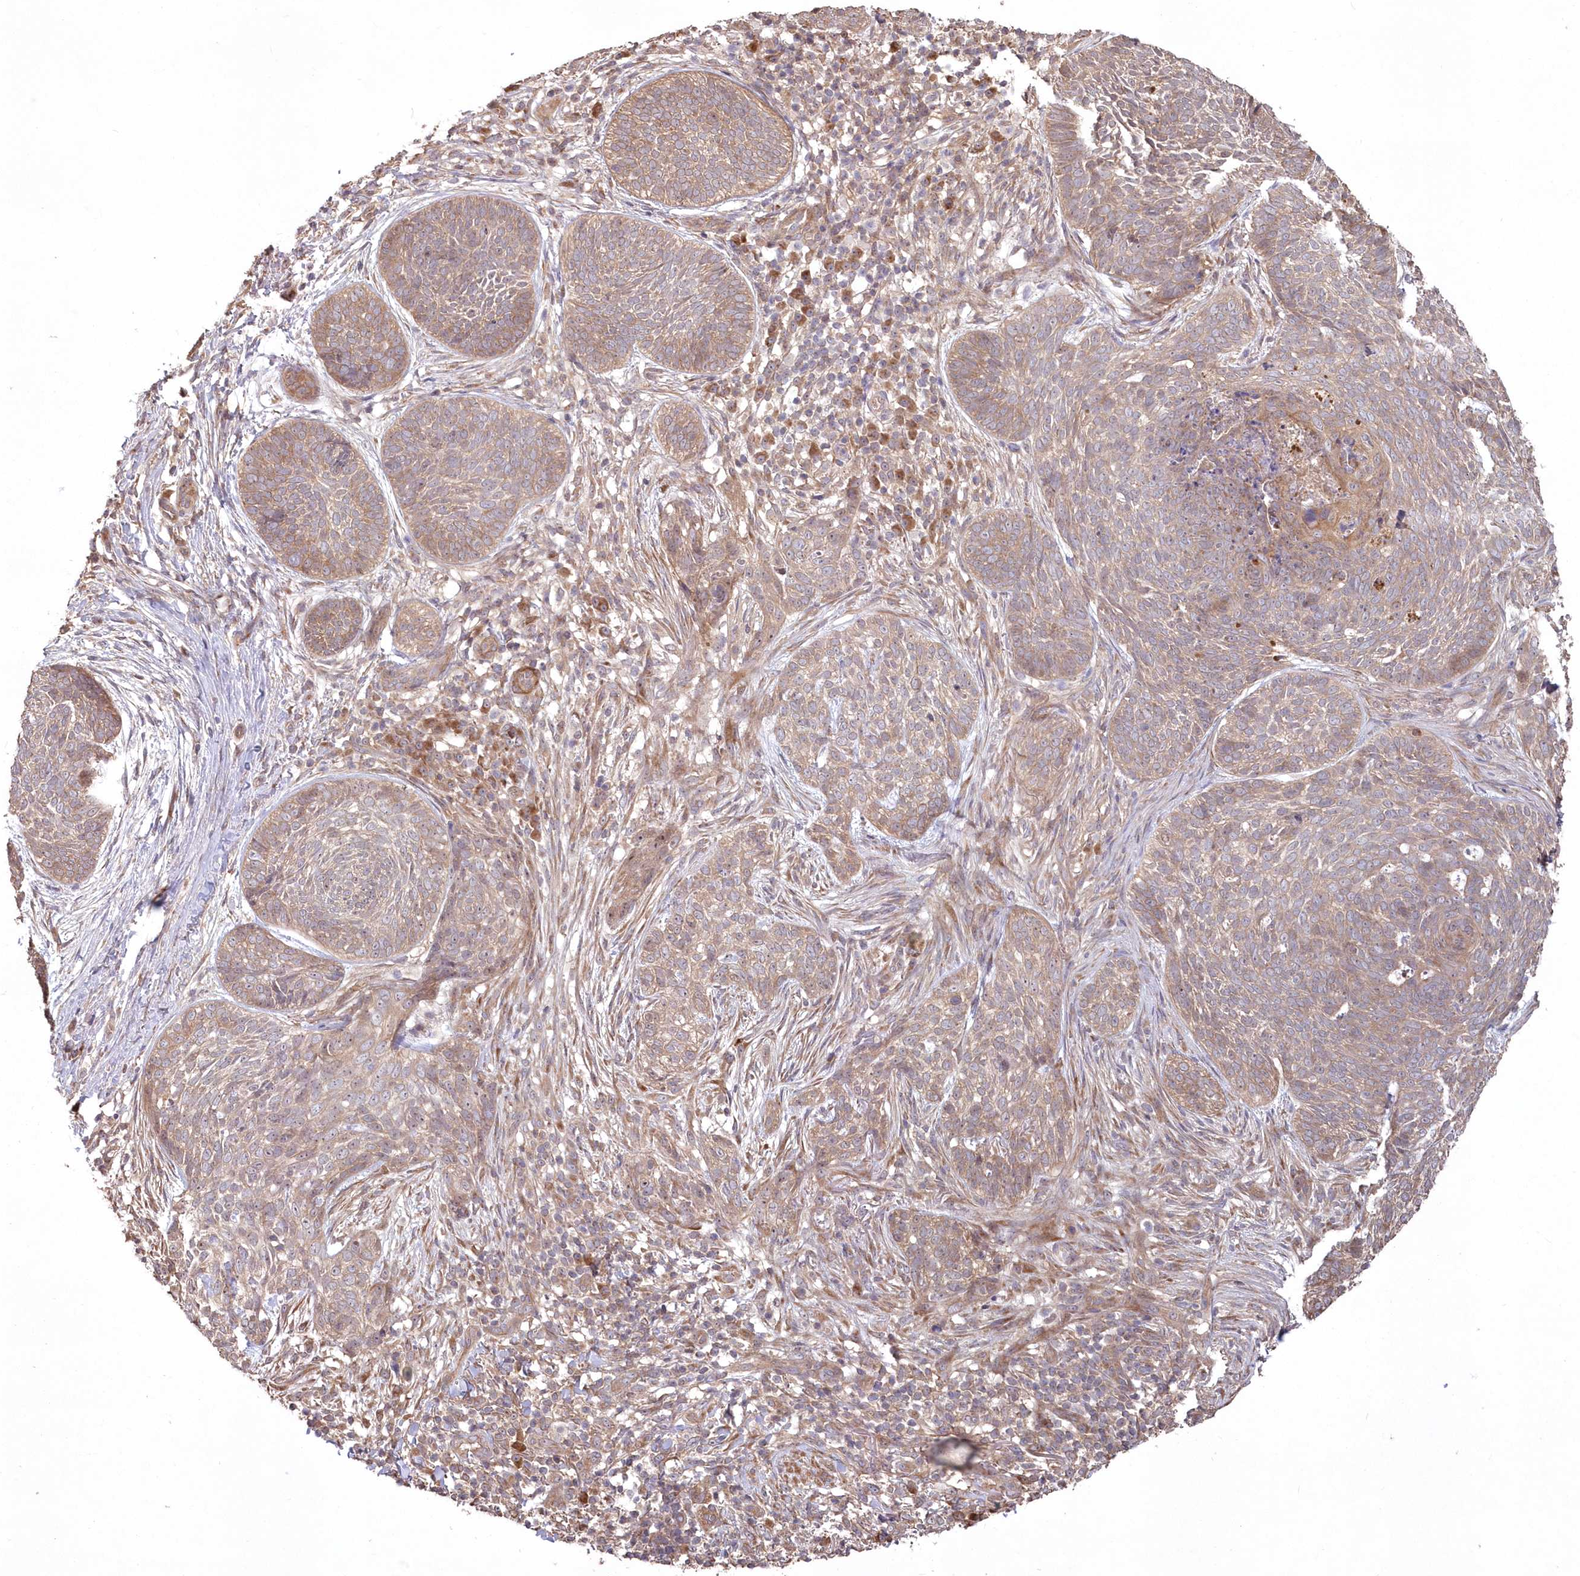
{"staining": {"intensity": "weak", "quantity": ">75%", "location": "cytoplasmic/membranous"}, "tissue": "skin cancer", "cell_type": "Tumor cells", "image_type": "cancer", "snomed": [{"axis": "morphology", "description": "Basal cell carcinoma"}, {"axis": "topography", "description": "Skin"}], "caption": "The micrograph reveals a brown stain indicating the presence of a protein in the cytoplasmic/membranous of tumor cells in basal cell carcinoma (skin). The staining was performed using DAB (3,3'-diaminobenzidine), with brown indicating positive protein expression. Nuclei are stained blue with hematoxylin.", "gene": "TBCA", "patient": {"sex": "female", "age": 64}}